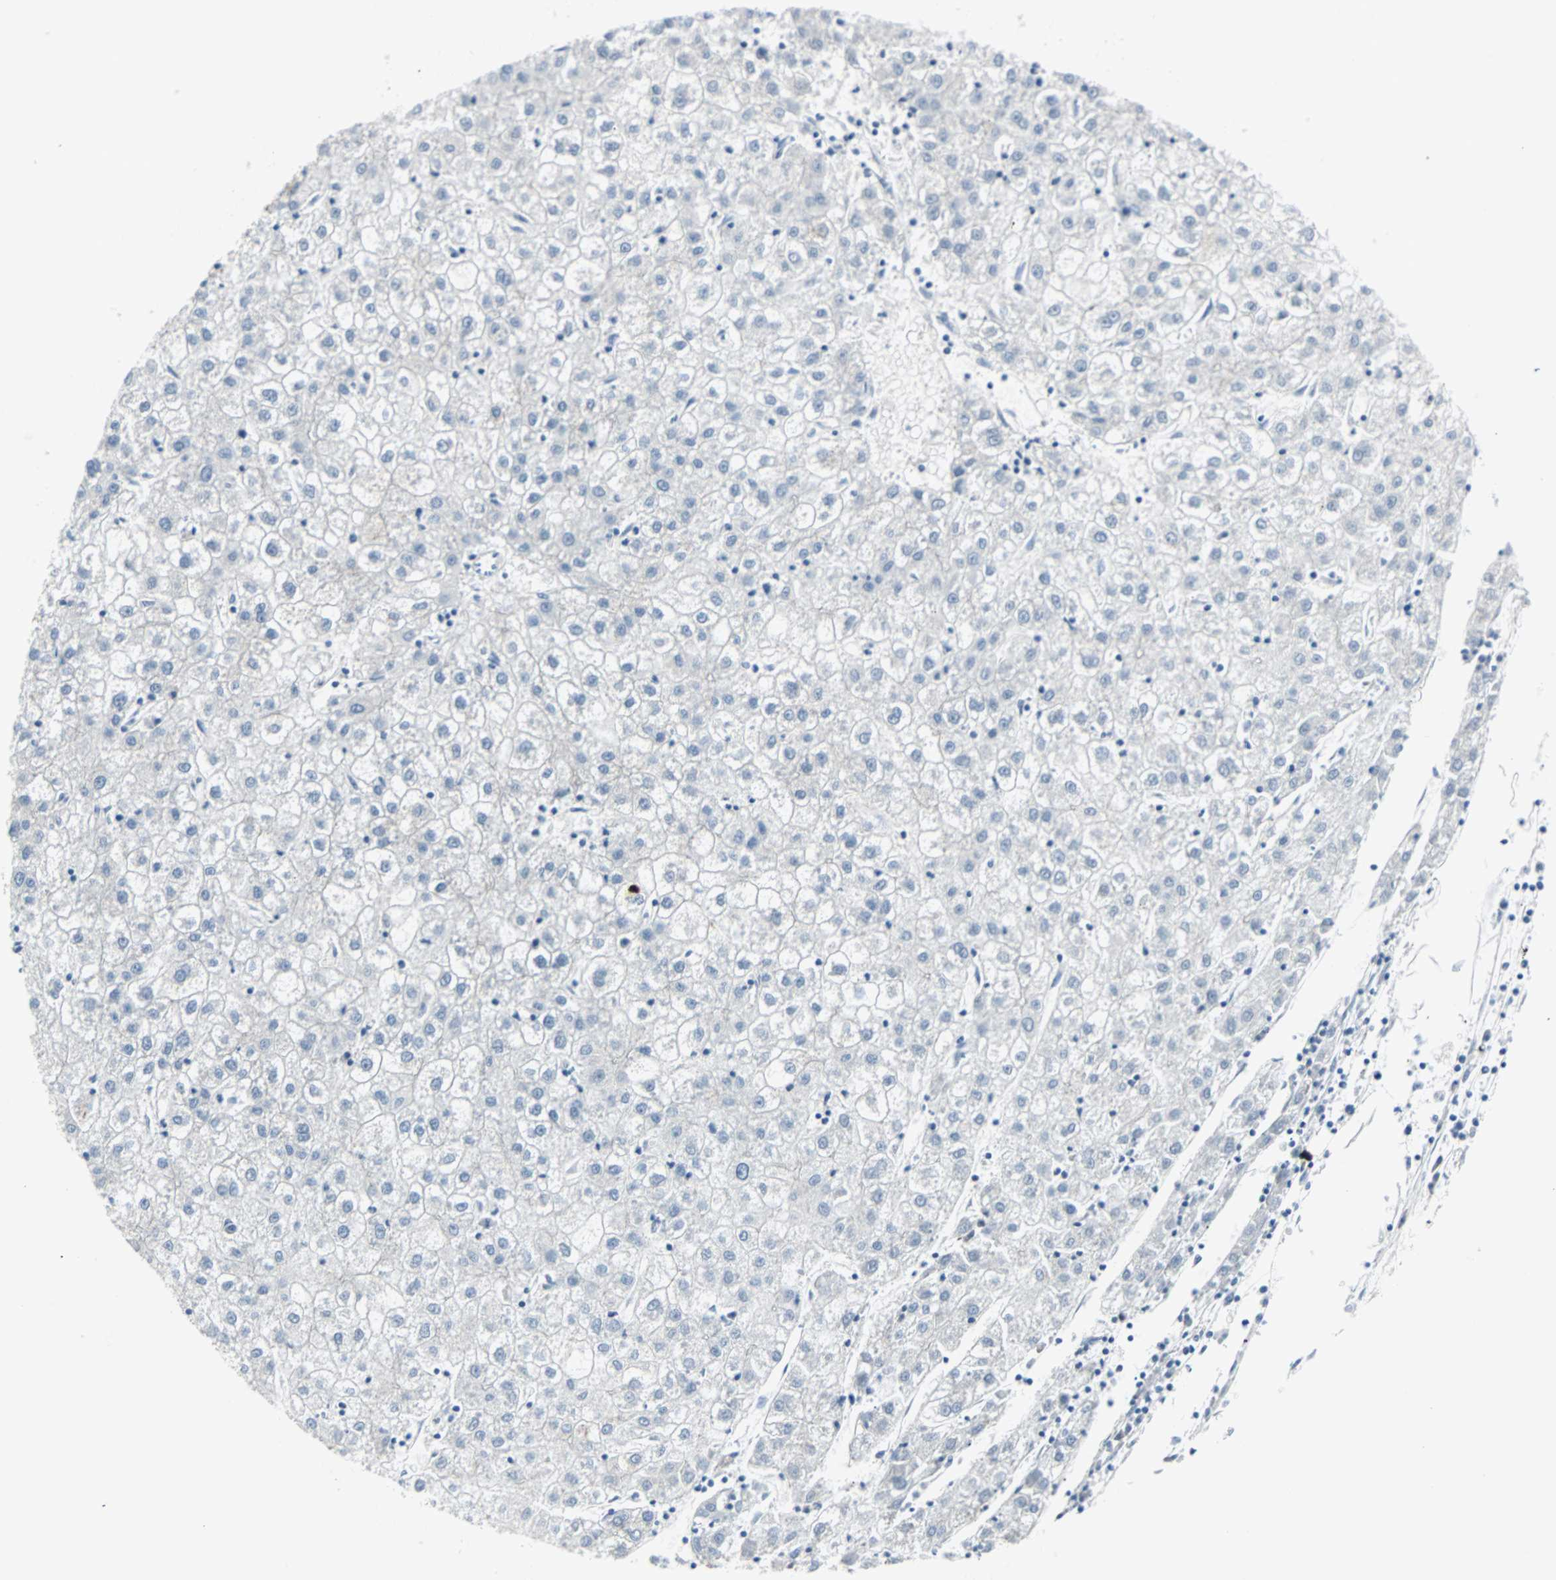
{"staining": {"intensity": "negative", "quantity": "none", "location": "none"}, "tissue": "liver cancer", "cell_type": "Tumor cells", "image_type": "cancer", "snomed": [{"axis": "morphology", "description": "Carcinoma, Hepatocellular, NOS"}, {"axis": "topography", "description": "Liver"}], "caption": "This is an immunohistochemistry image of human liver cancer. There is no expression in tumor cells.", "gene": "CASP3", "patient": {"sex": "male", "age": 72}}